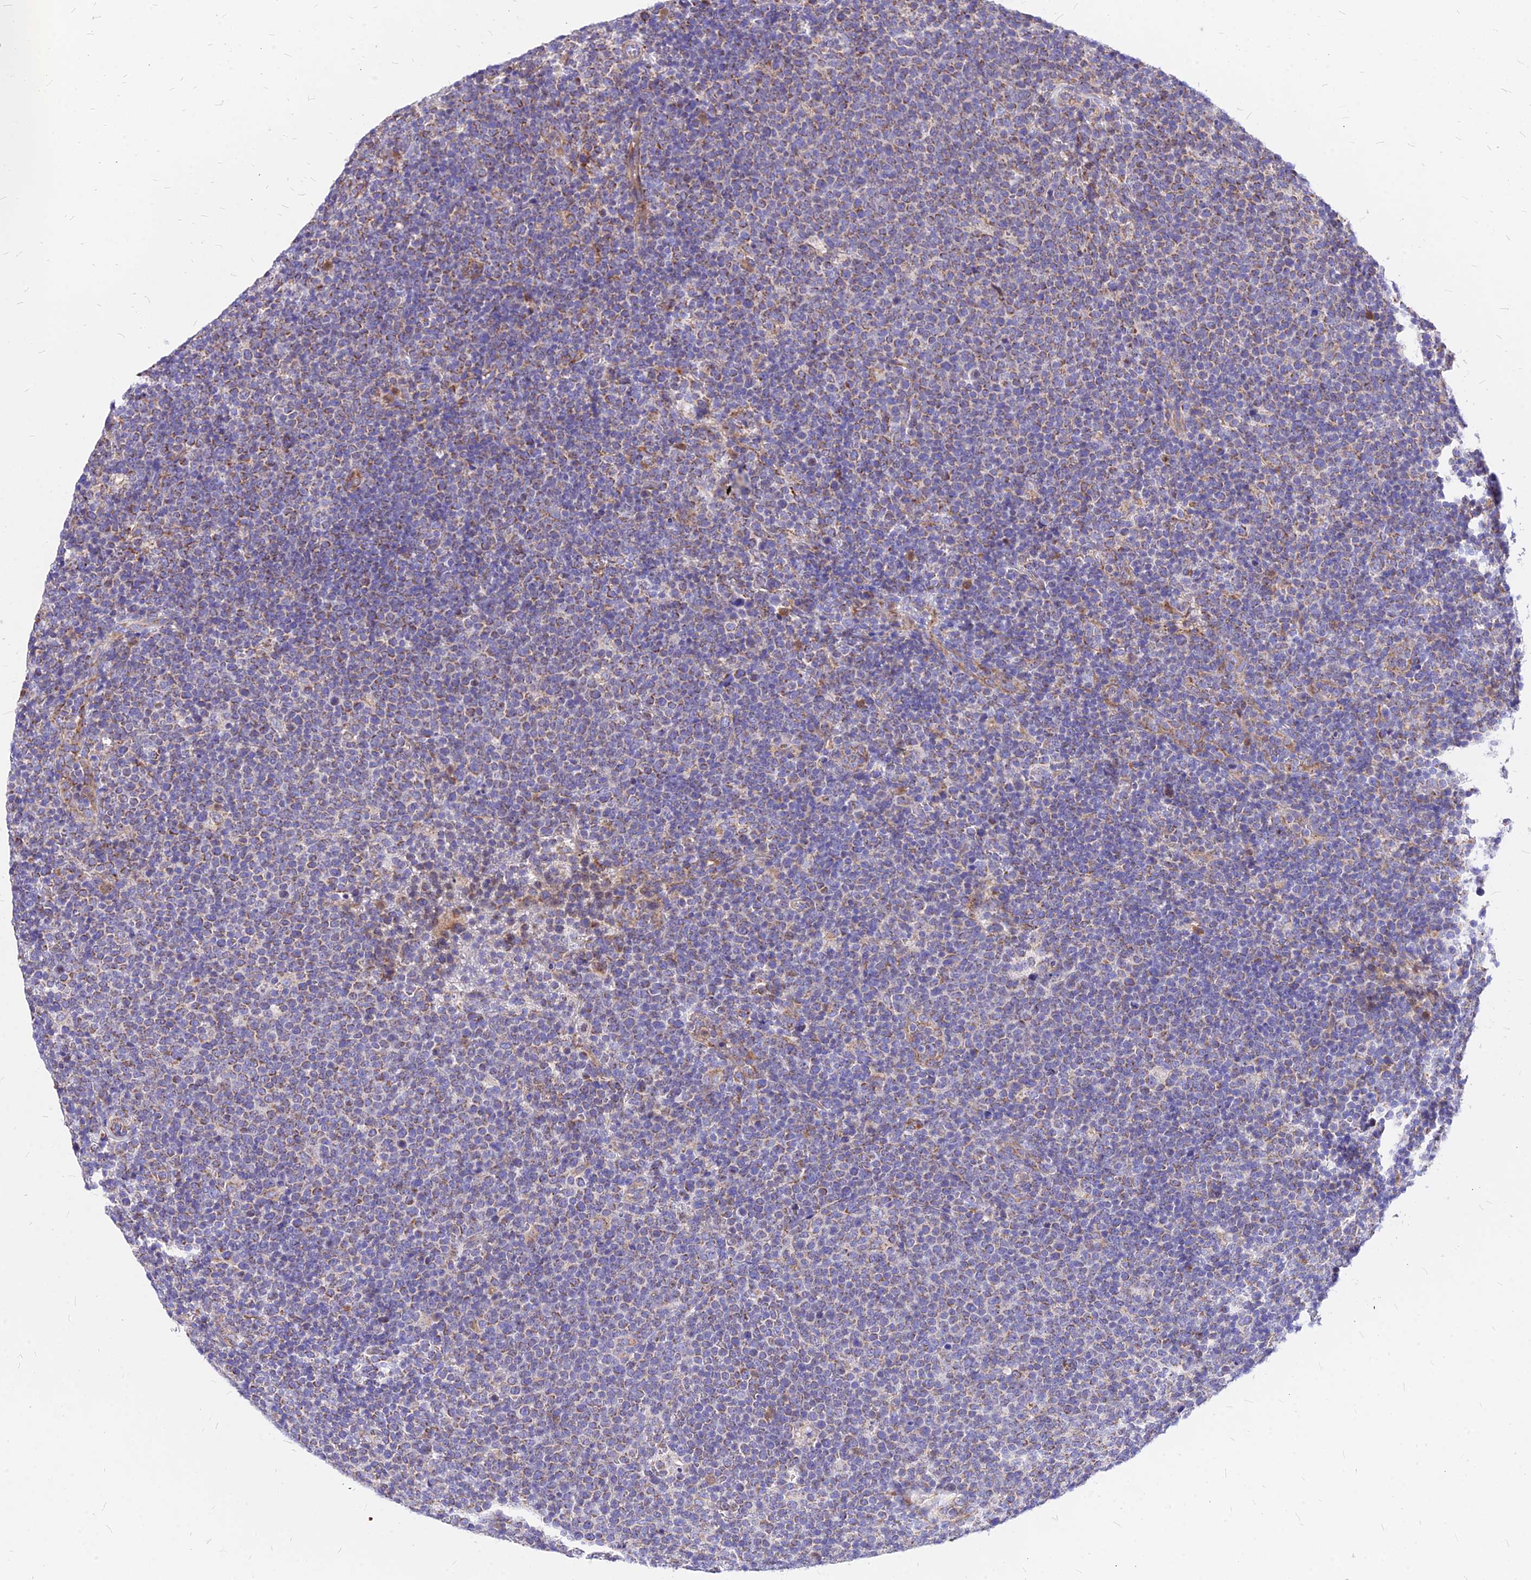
{"staining": {"intensity": "weak", "quantity": "25%-75%", "location": "cytoplasmic/membranous"}, "tissue": "lymphoma", "cell_type": "Tumor cells", "image_type": "cancer", "snomed": [{"axis": "morphology", "description": "Malignant lymphoma, non-Hodgkin's type, High grade"}, {"axis": "topography", "description": "Lymph node"}], "caption": "Weak cytoplasmic/membranous positivity is appreciated in about 25%-75% of tumor cells in lymphoma.", "gene": "MRPL3", "patient": {"sex": "male", "age": 61}}